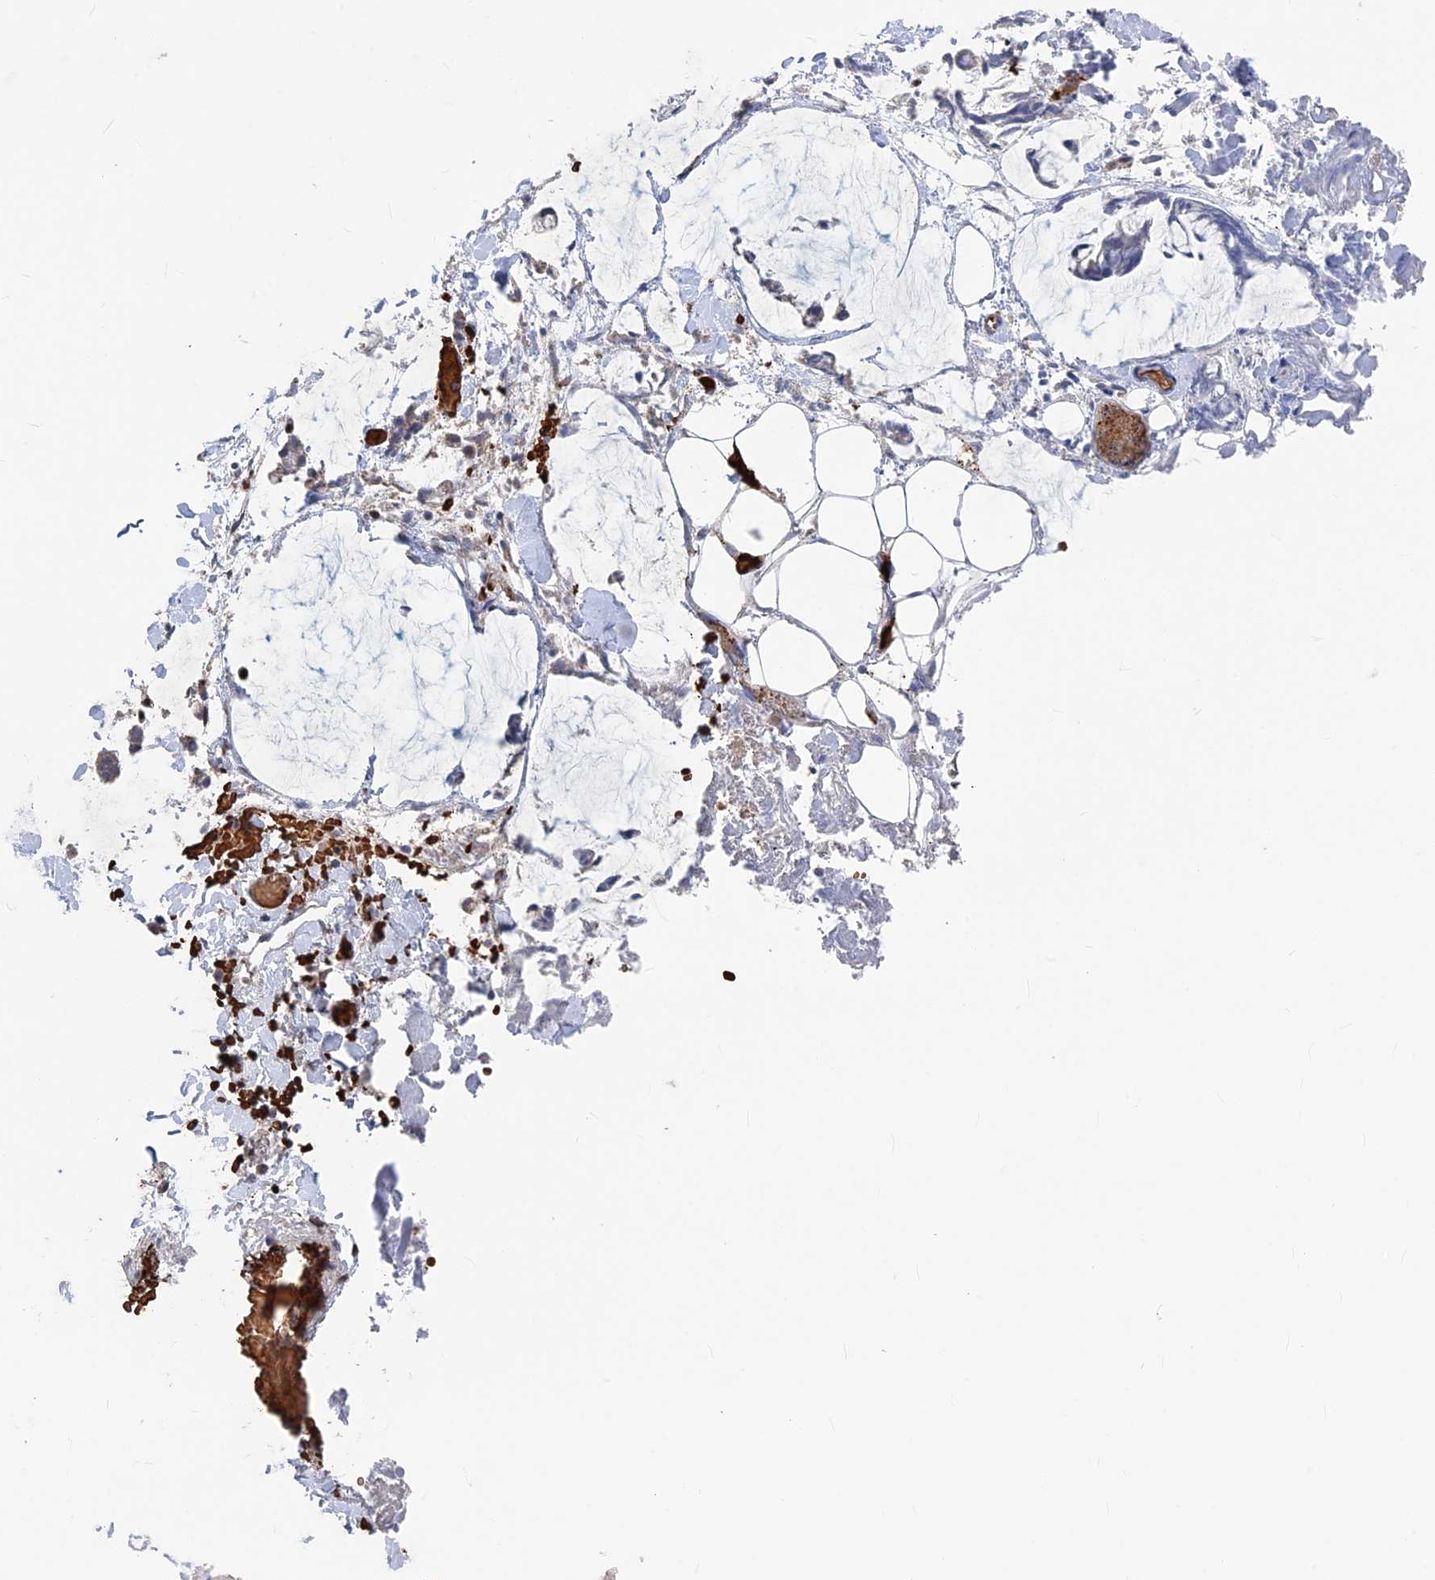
{"staining": {"intensity": "negative", "quantity": "none", "location": "none"}, "tissue": "adipose tissue", "cell_type": "Adipocytes", "image_type": "normal", "snomed": [{"axis": "morphology", "description": "Normal tissue, NOS"}, {"axis": "morphology", "description": "Adenocarcinoma, NOS"}, {"axis": "topography", "description": "Smooth muscle"}, {"axis": "topography", "description": "Colon"}], "caption": "A high-resolution histopathology image shows immunohistochemistry (IHC) staining of normal adipose tissue, which demonstrates no significant positivity in adipocytes.", "gene": "SH3D21", "patient": {"sex": "male", "age": 14}}